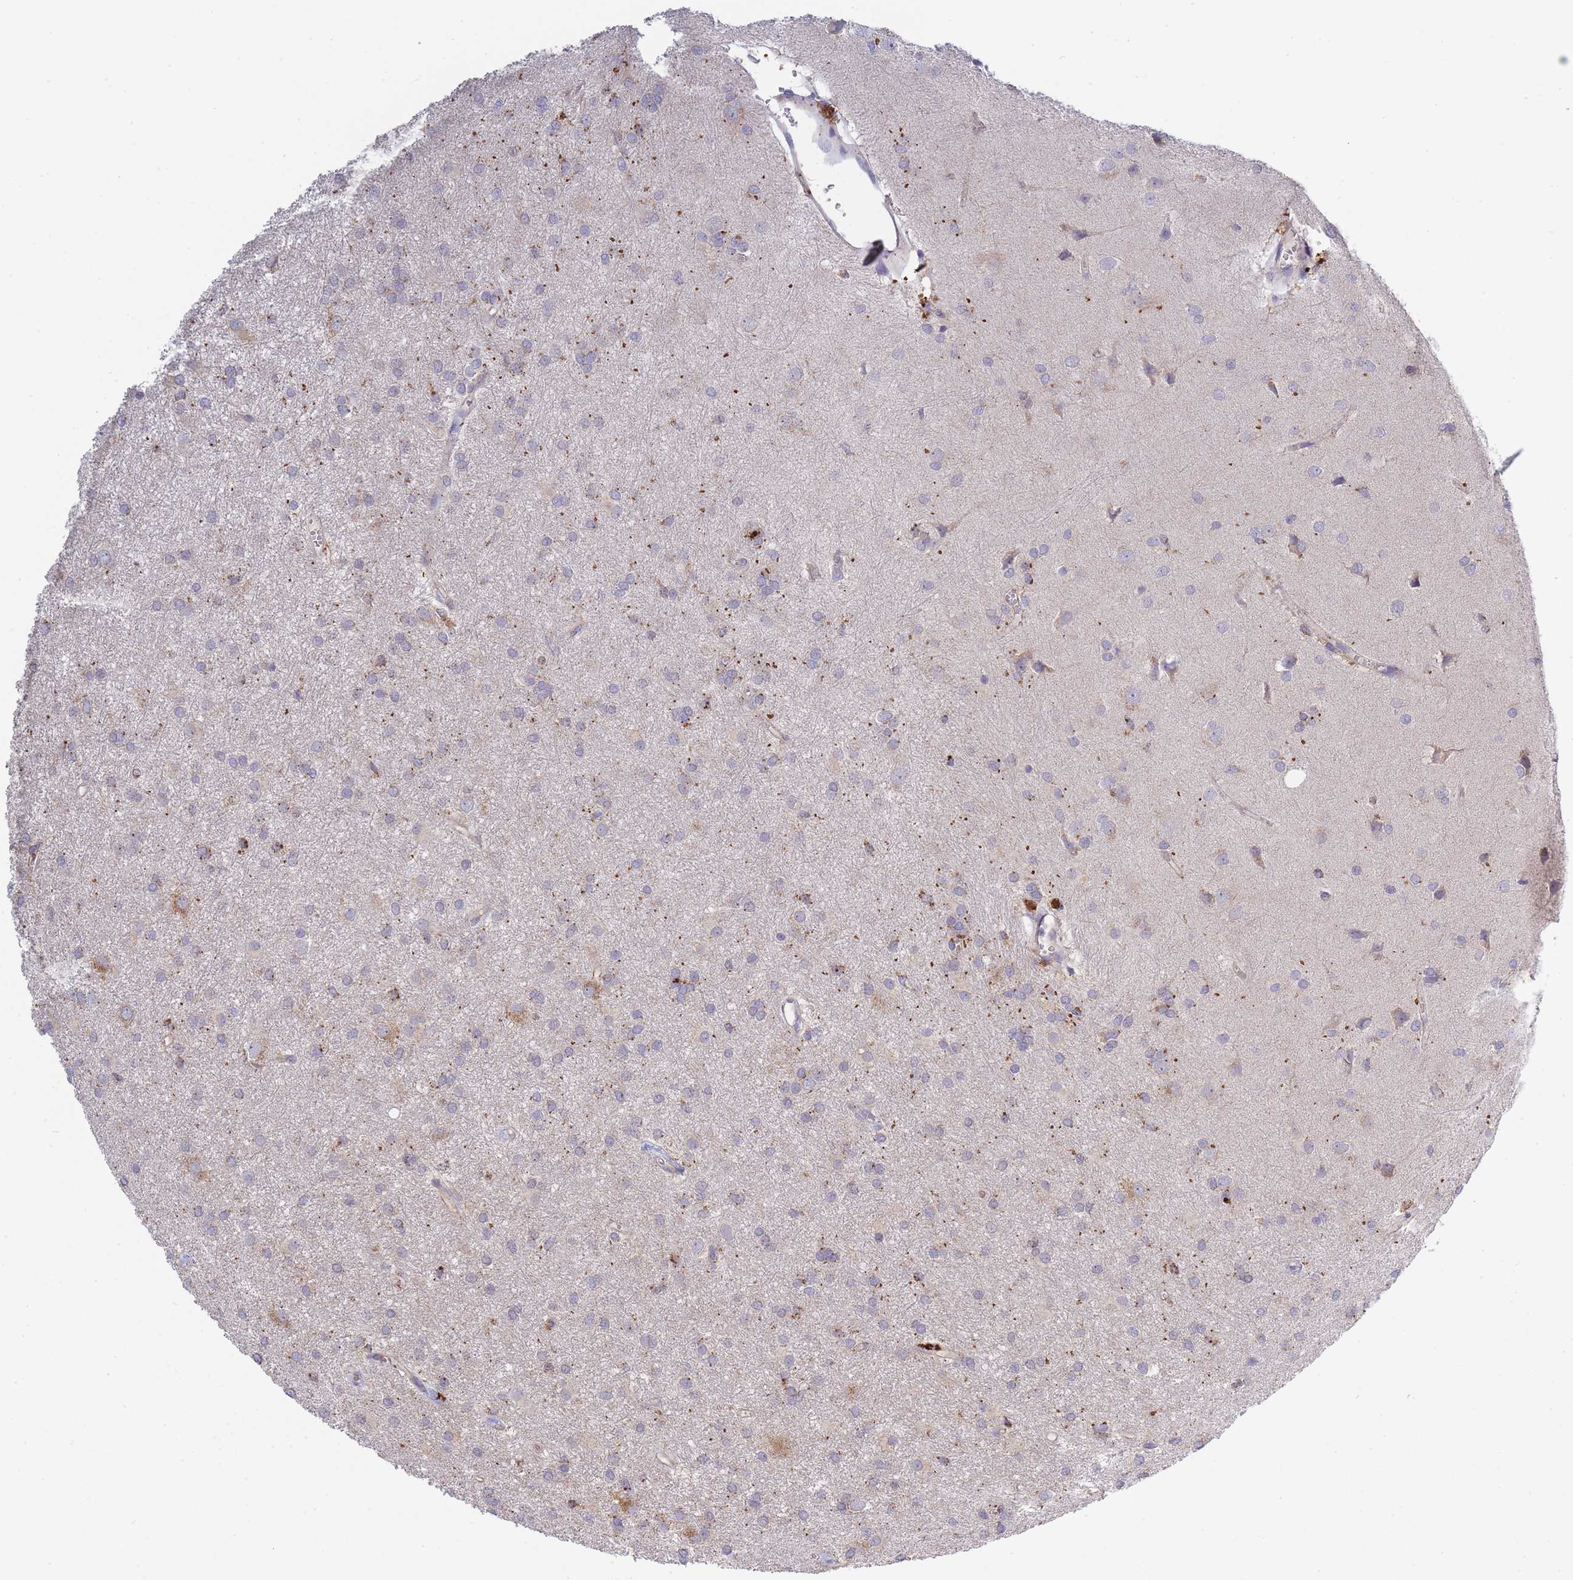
{"staining": {"intensity": "weak", "quantity": "<25%", "location": "cytoplasmic/membranous"}, "tissue": "glioma", "cell_type": "Tumor cells", "image_type": "cancer", "snomed": [{"axis": "morphology", "description": "Glioma, malignant, High grade"}, {"axis": "topography", "description": "Brain"}], "caption": "An IHC micrograph of glioma is shown. There is no staining in tumor cells of glioma.", "gene": "TRIM61", "patient": {"sex": "female", "age": 50}}